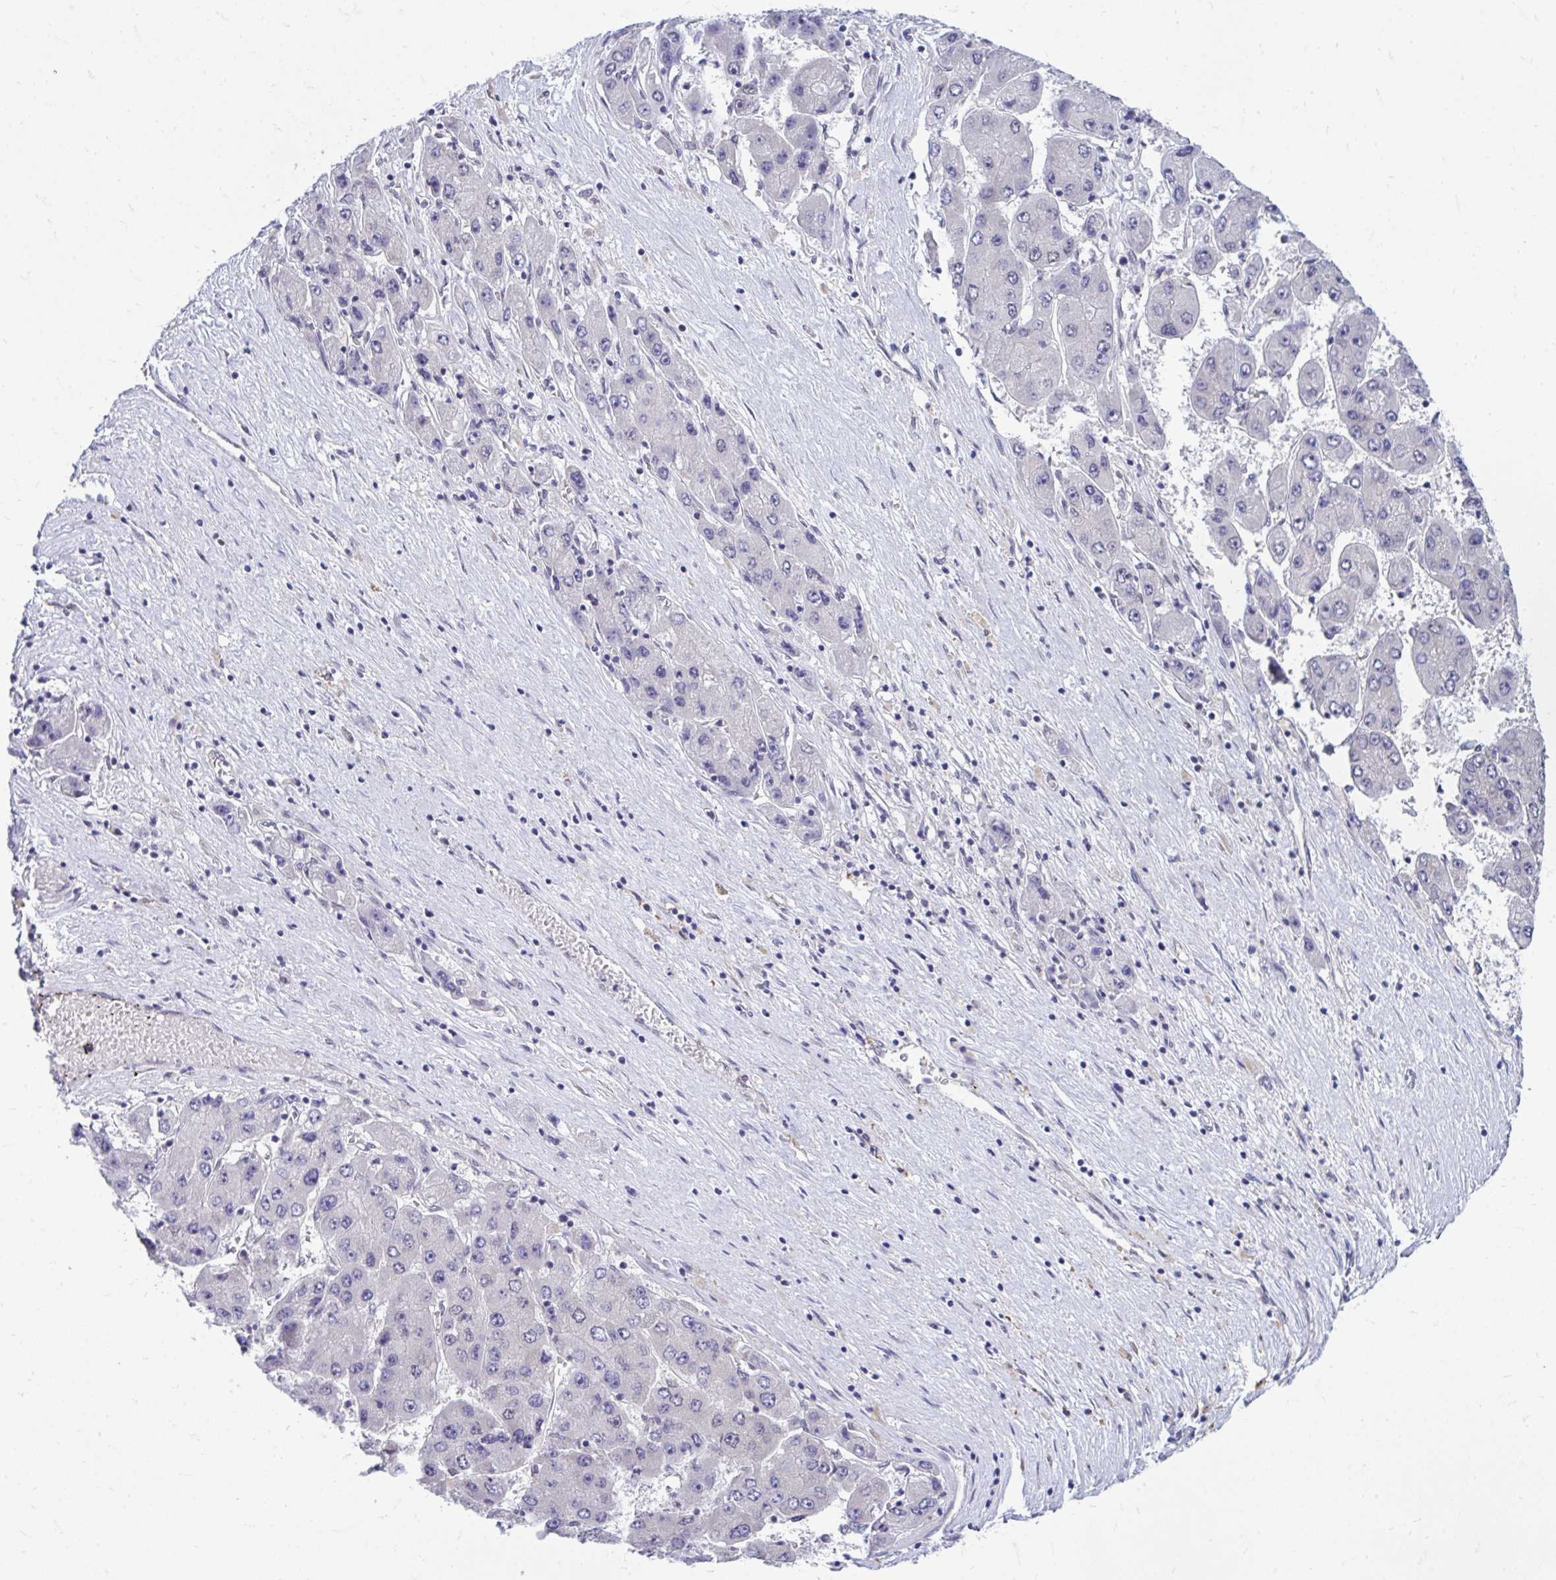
{"staining": {"intensity": "negative", "quantity": "none", "location": "none"}, "tissue": "liver cancer", "cell_type": "Tumor cells", "image_type": "cancer", "snomed": [{"axis": "morphology", "description": "Carcinoma, Hepatocellular, NOS"}, {"axis": "topography", "description": "Liver"}], "caption": "Human liver hepatocellular carcinoma stained for a protein using IHC exhibits no staining in tumor cells.", "gene": "SELENON", "patient": {"sex": "female", "age": 61}}